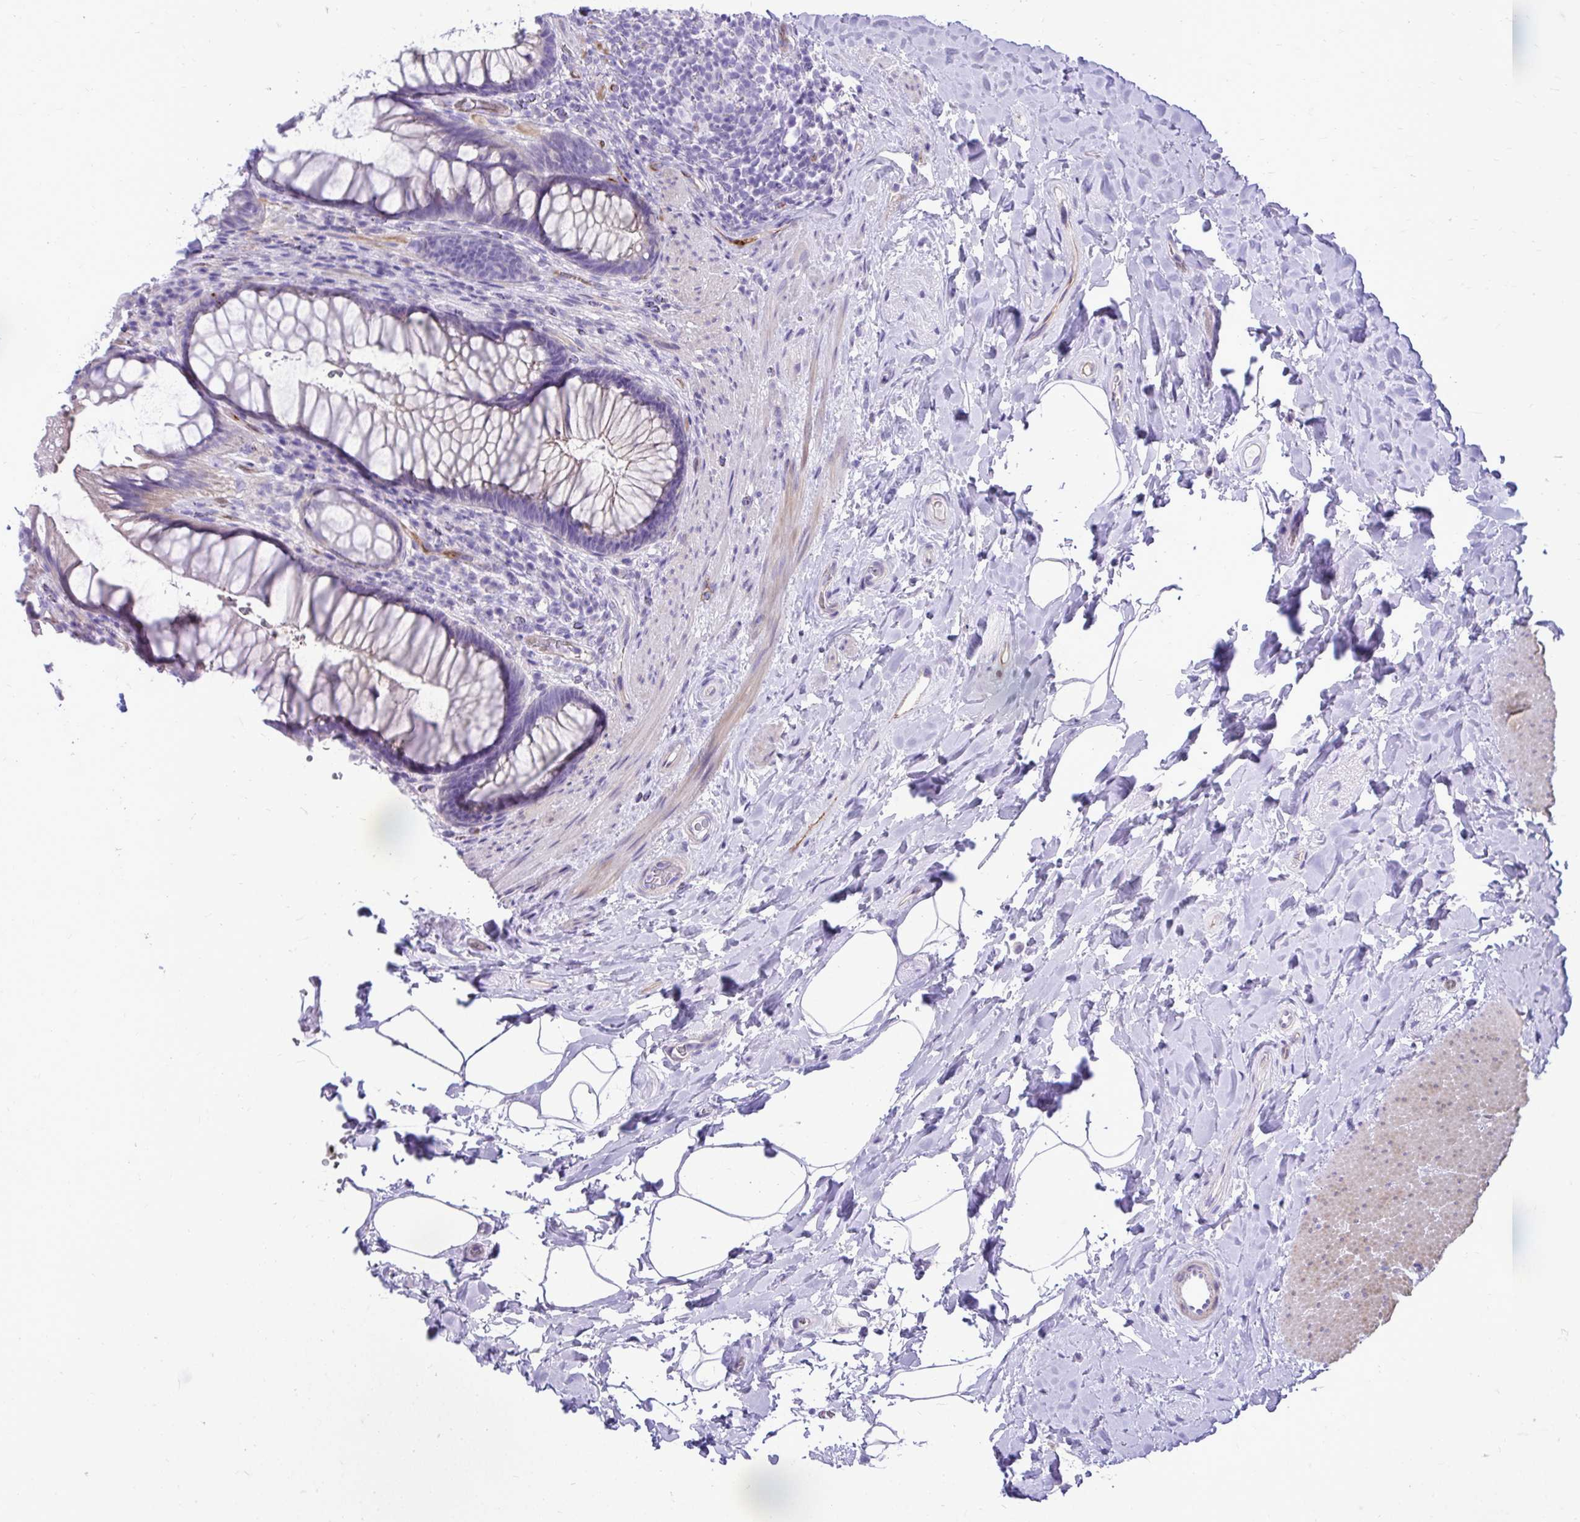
{"staining": {"intensity": "moderate", "quantity": "<25%", "location": "cytoplasmic/membranous"}, "tissue": "rectum", "cell_type": "Glandular cells", "image_type": "normal", "snomed": [{"axis": "morphology", "description": "Normal tissue, NOS"}, {"axis": "topography", "description": "Rectum"}], "caption": "A high-resolution image shows IHC staining of benign rectum, which displays moderate cytoplasmic/membranous staining in about <25% of glandular cells.", "gene": "PELI3", "patient": {"sex": "male", "age": 53}}